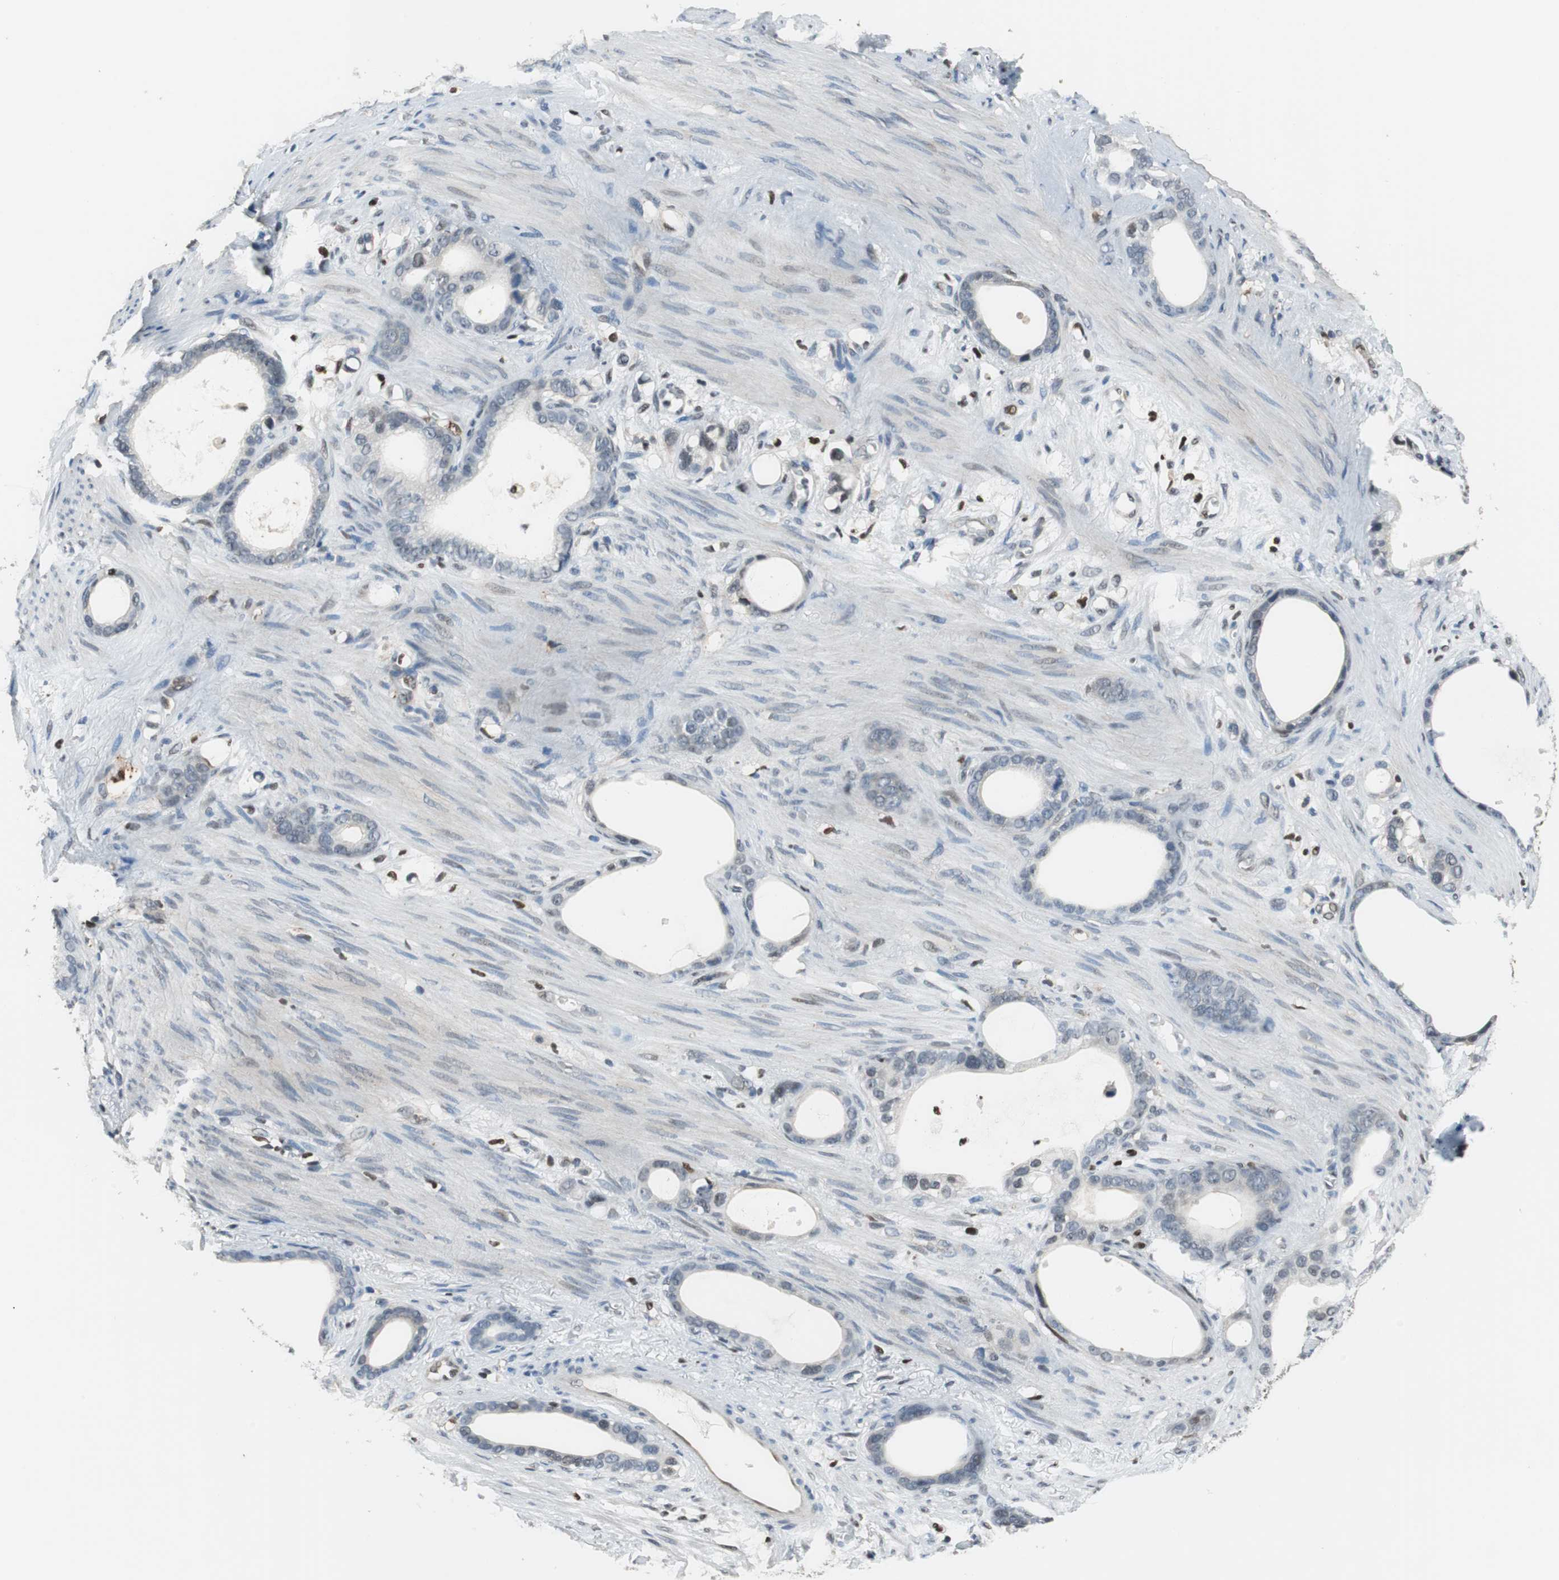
{"staining": {"intensity": "negative", "quantity": "none", "location": "none"}, "tissue": "stomach cancer", "cell_type": "Tumor cells", "image_type": "cancer", "snomed": [{"axis": "morphology", "description": "Adenocarcinoma, NOS"}, {"axis": "topography", "description": "Stomach"}], "caption": "Protein analysis of stomach cancer displays no significant expression in tumor cells.", "gene": "MAFB", "patient": {"sex": "female", "age": 75}}